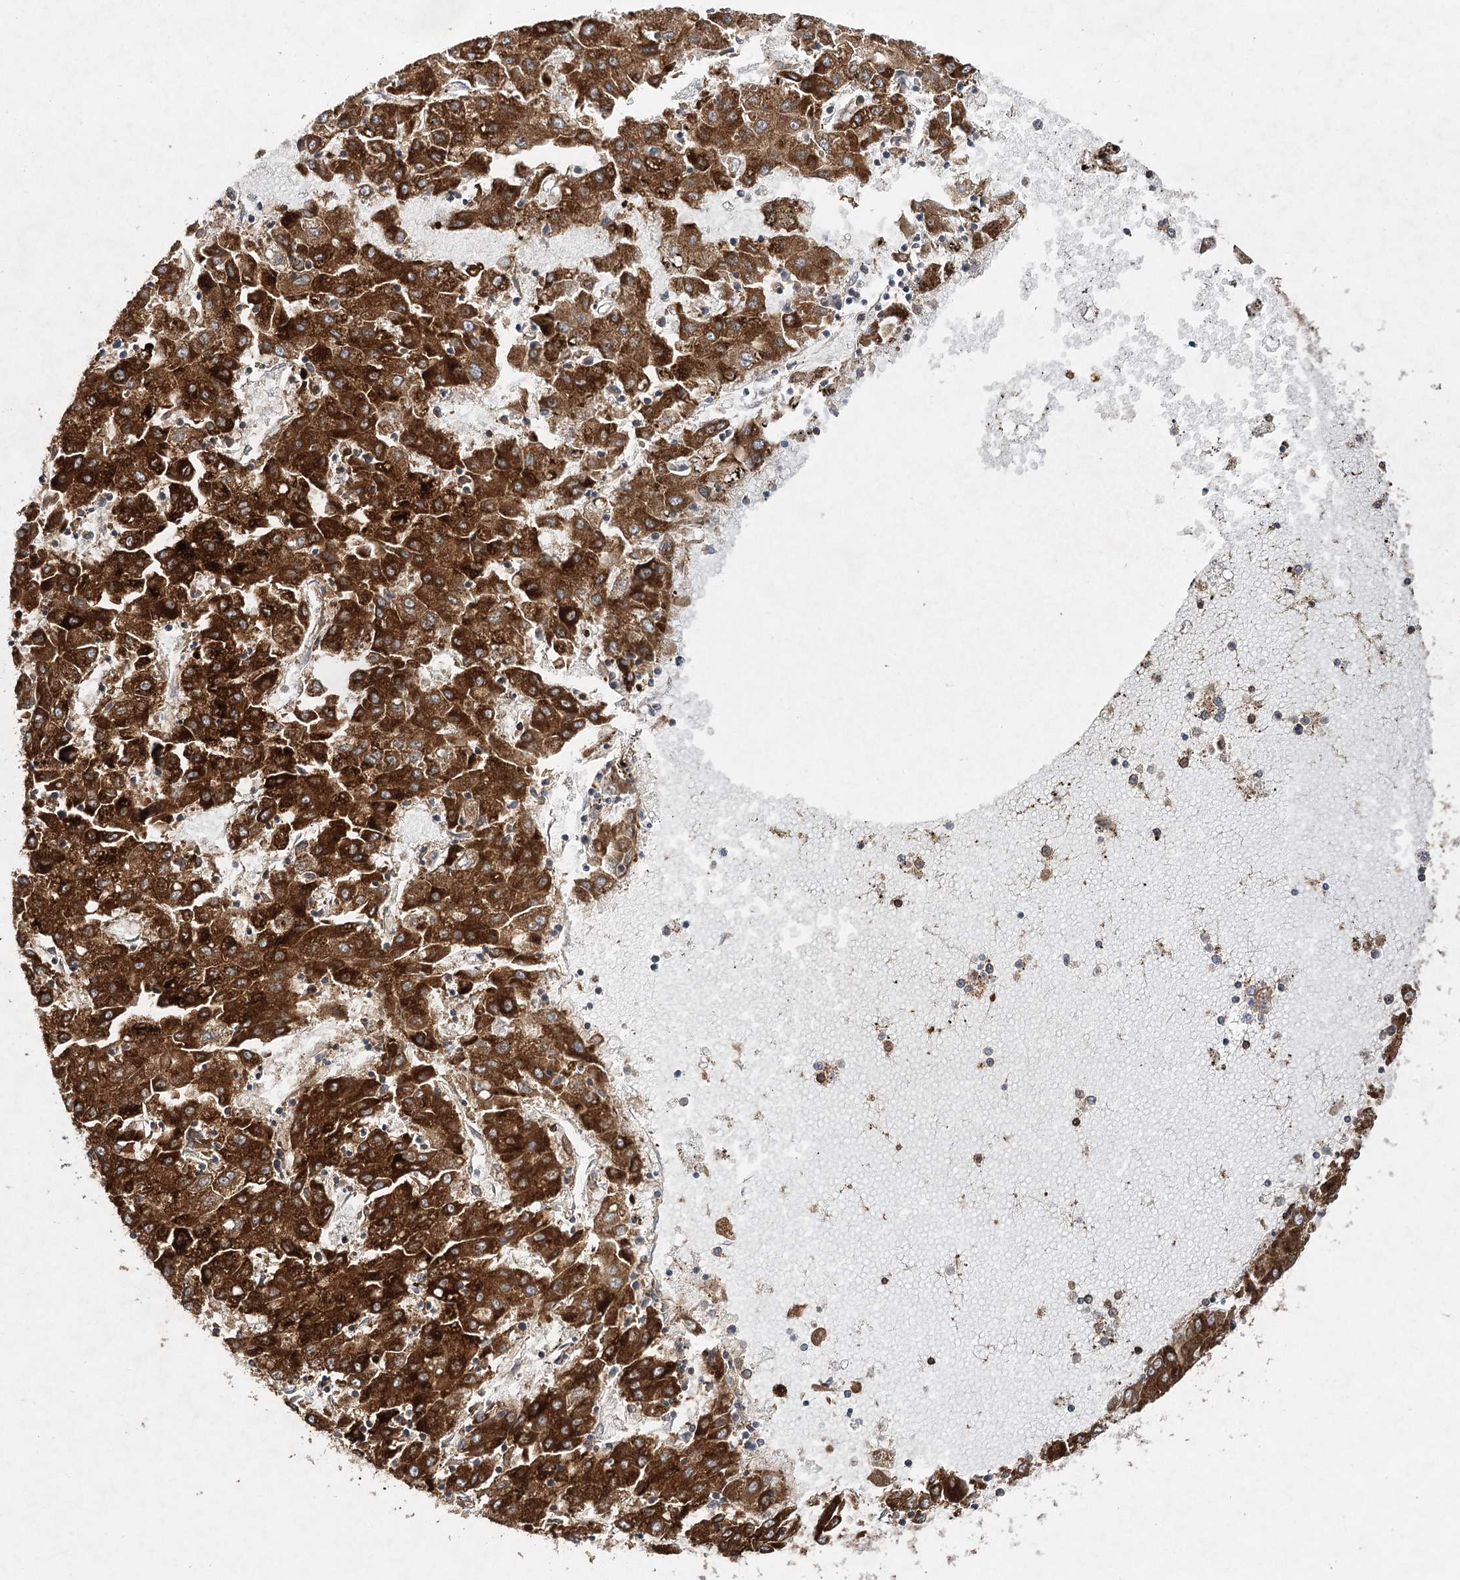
{"staining": {"intensity": "strong", "quantity": ">75%", "location": "cytoplasmic/membranous"}, "tissue": "liver cancer", "cell_type": "Tumor cells", "image_type": "cancer", "snomed": [{"axis": "morphology", "description": "Carcinoma, Hepatocellular, NOS"}, {"axis": "topography", "description": "Liver"}], "caption": "A micrograph of human liver cancer (hepatocellular carcinoma) stained for a protein exhibits strong cytoplasmic/membranous brown staining in tumor cells.", "gene": "OBSL1", "patient": {"sex": "male", "age": 72}}